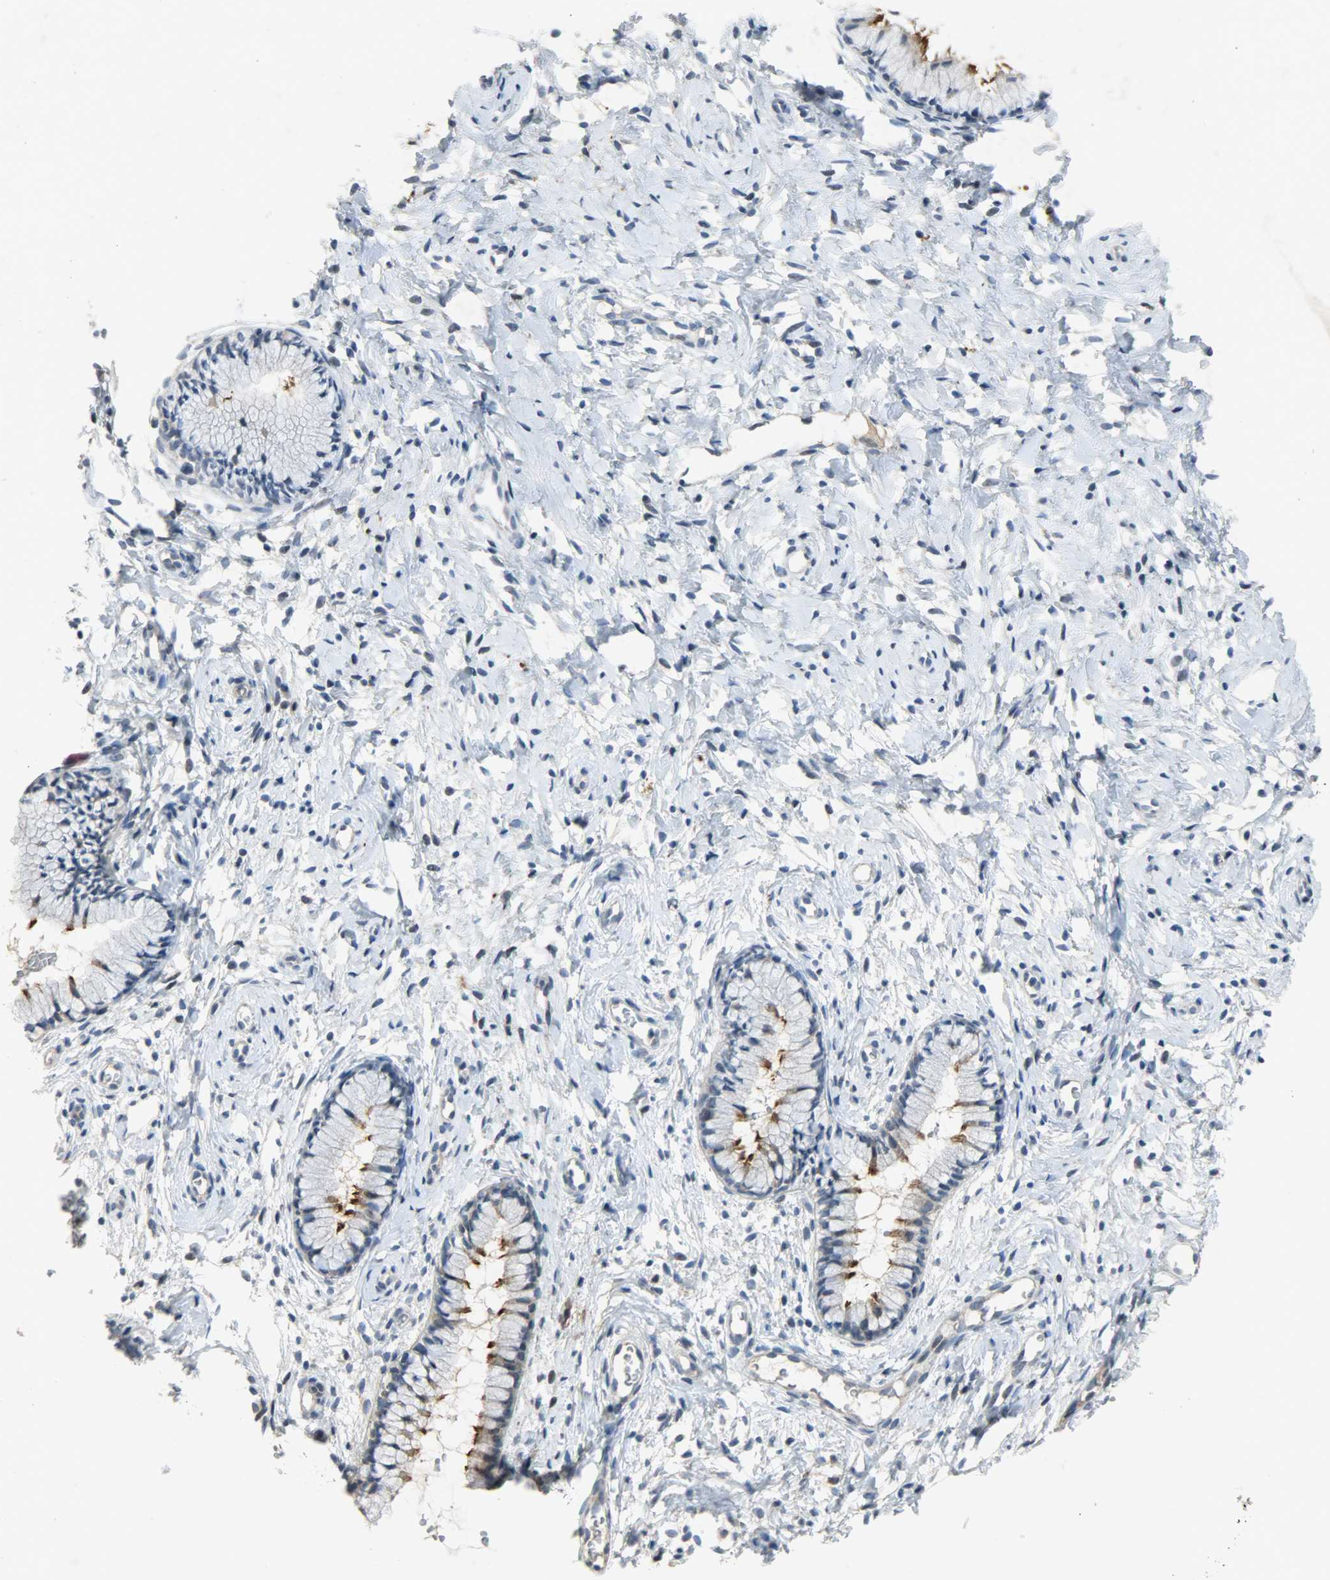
{"staining": {"intensity": "strong", "quantity": "25%-75%", "location": "cytoplasmic/membranous"}, "tissue": "cervix", "cell_type": "Glandular cells", "image_type": "normal", "snomed": [{"axis": "morphology", "description": "Normal tissue, NOS"}, {"axis": "topography", "description": "Cervix"}], "caption": "Immunohistochemistry (IHC) of benign cervix reveals high levels of strong cytoplasmic/membranous expression in about 25%-75% of glandular cells.", "gene": "DNAJB6", "patient": {"sex": "female", "age": 46}}